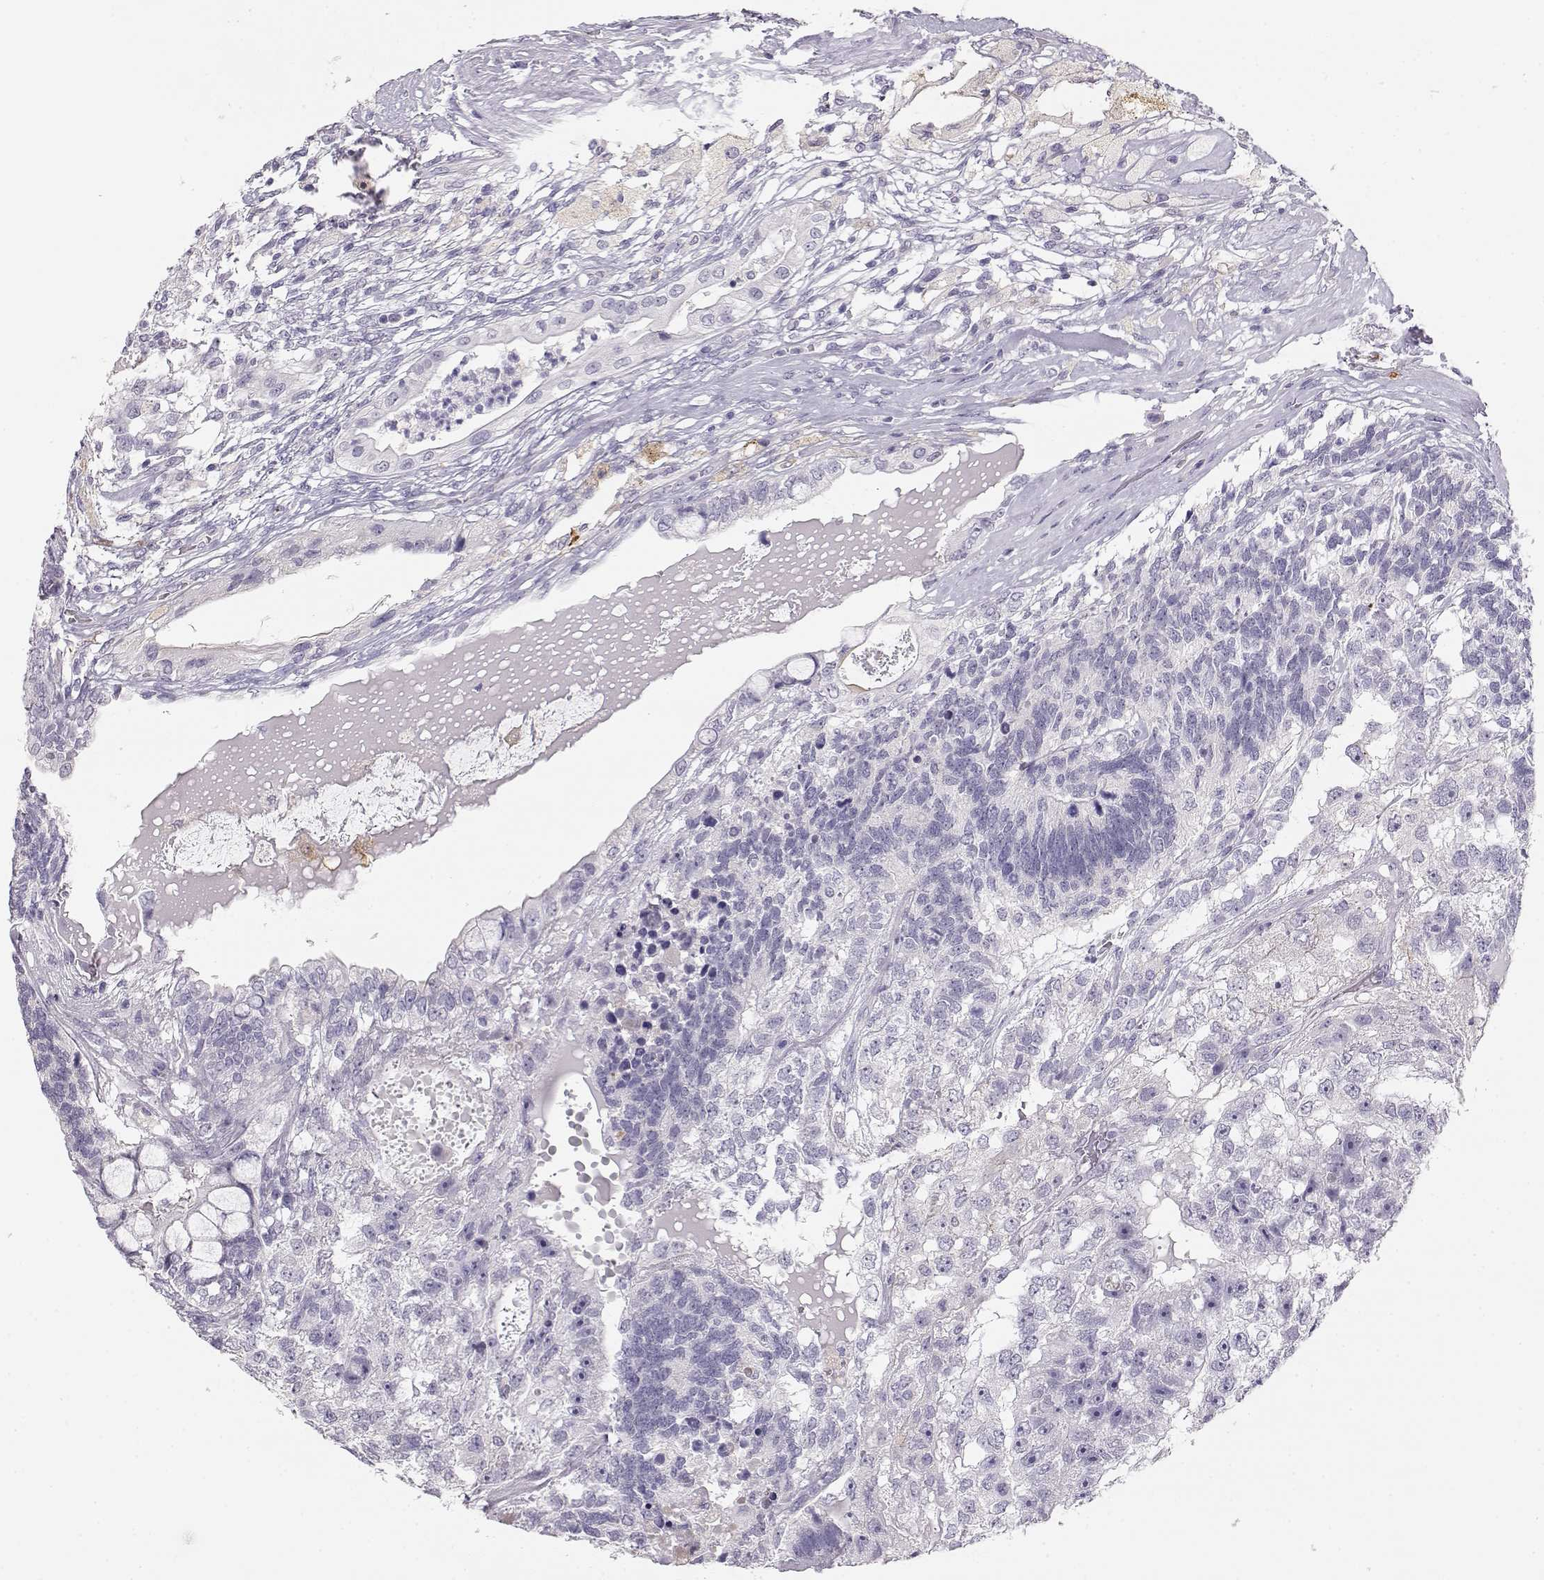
{"staining": {"intensity": "negative", "quantity": "none", "location": "none"}, "tissue": "testis cancer", "cell_type": "Tumor cells", "image_type": "cancer", "snomed": [{"axis": "morphology", "description": "Seminoma, NOS"}, {"axis": "morphology", "description": "Carcinoma, Embryonal, NOS"}, {"axis": "topography", "description": "Testis"}], "caption": "High power microscopy micrograph of an immunohistochemistry micrograph of testis embryonal carcinoma, revealing no significant staining in tumor cells.", "gene": "NUTM1", "patient": {"sex": "male", "age": 41}}